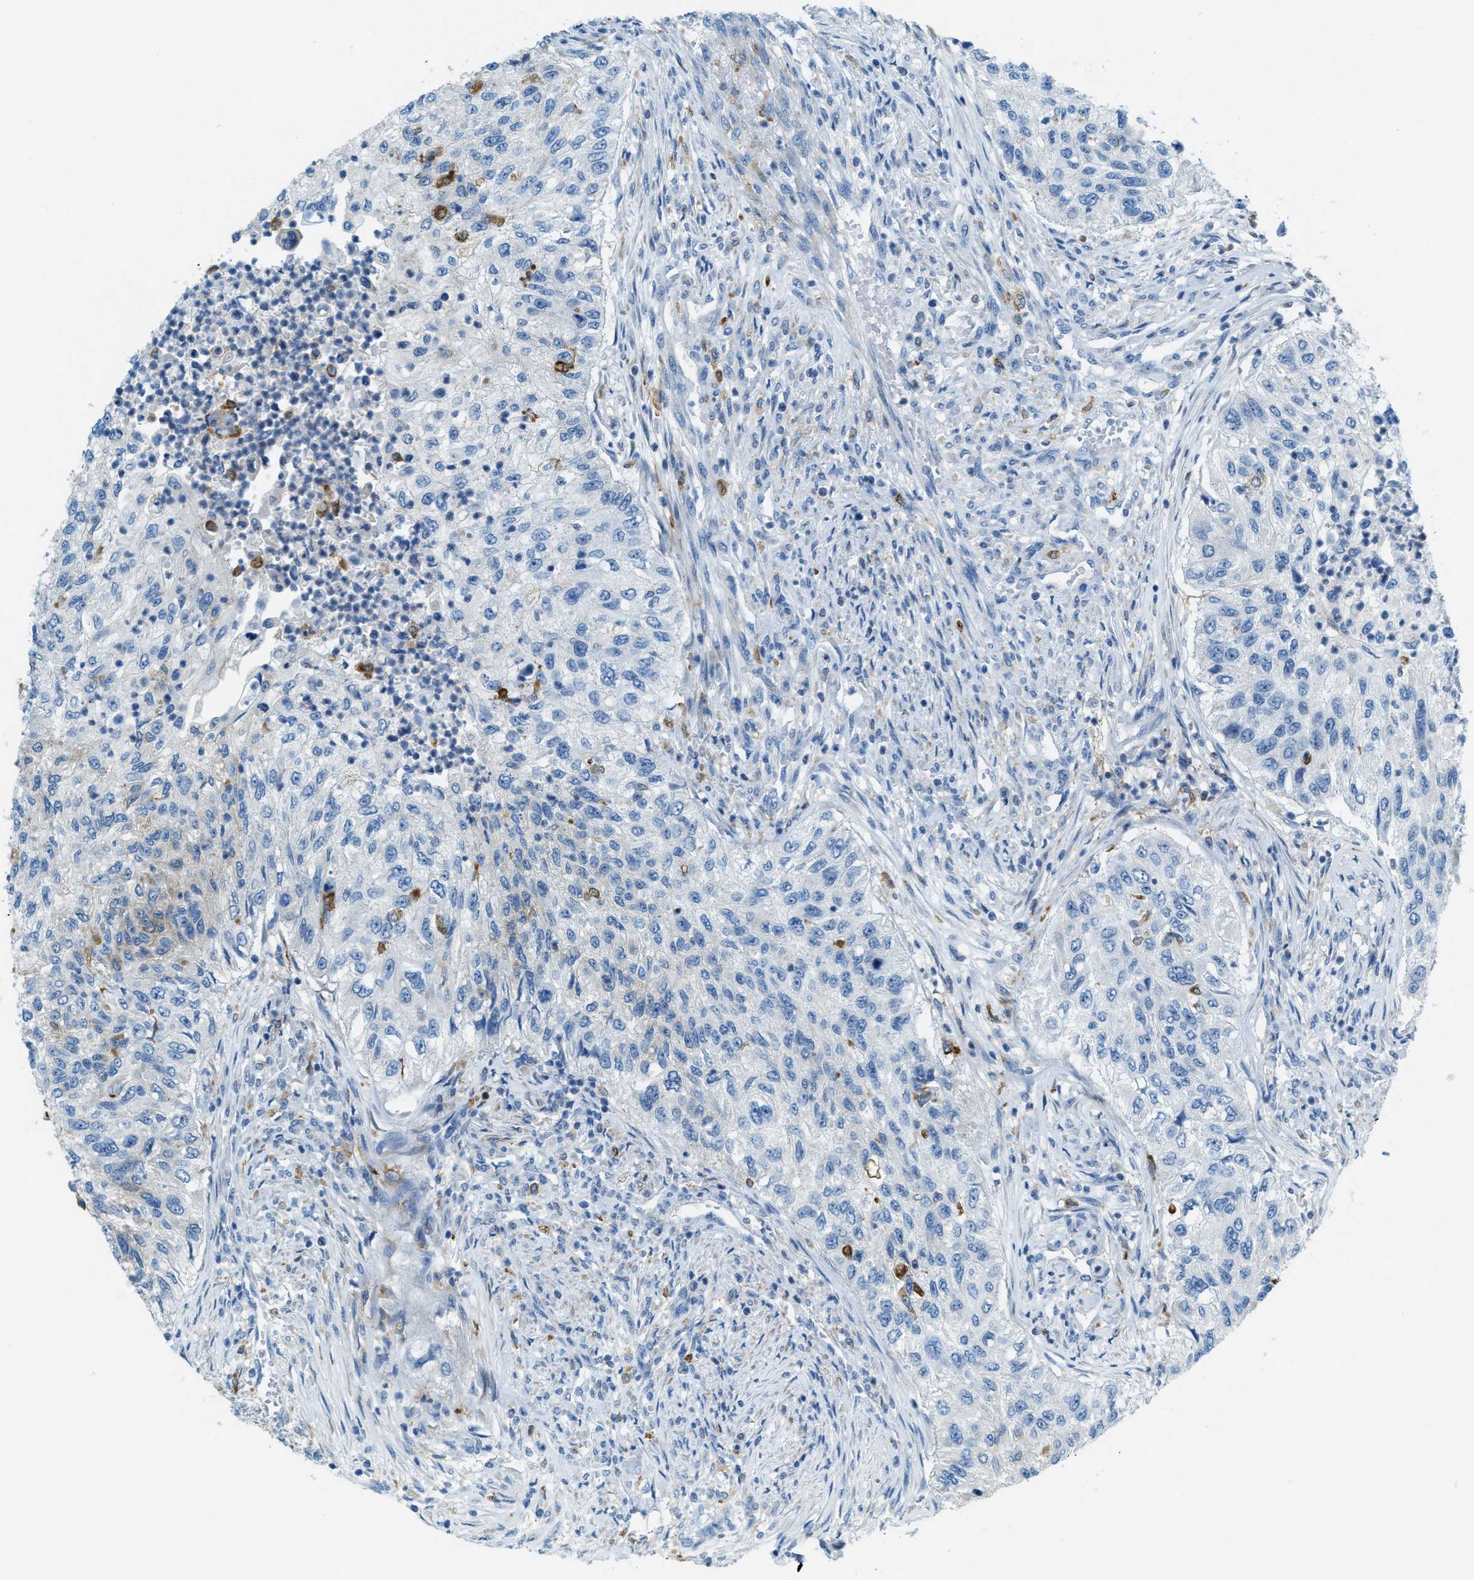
{"staining": {"intensity": "negative", "quantity": "none", "location": "none"}, "tissue": "urothelial cancer", "cell_type": "Tumor cells", "image_type": "cancer", "snomed": [{"axis": "morphology", "description": "Urothelial carcinoma, High grade"}, {"axis": "topography", "description": "Urinary bladder"}], "caption": "Tumor cells are negative for protein expression in human high-grade urothelial carcinoma.", "gene": "MATCAP2", "patient": {"sex": "female", "age": 60}}